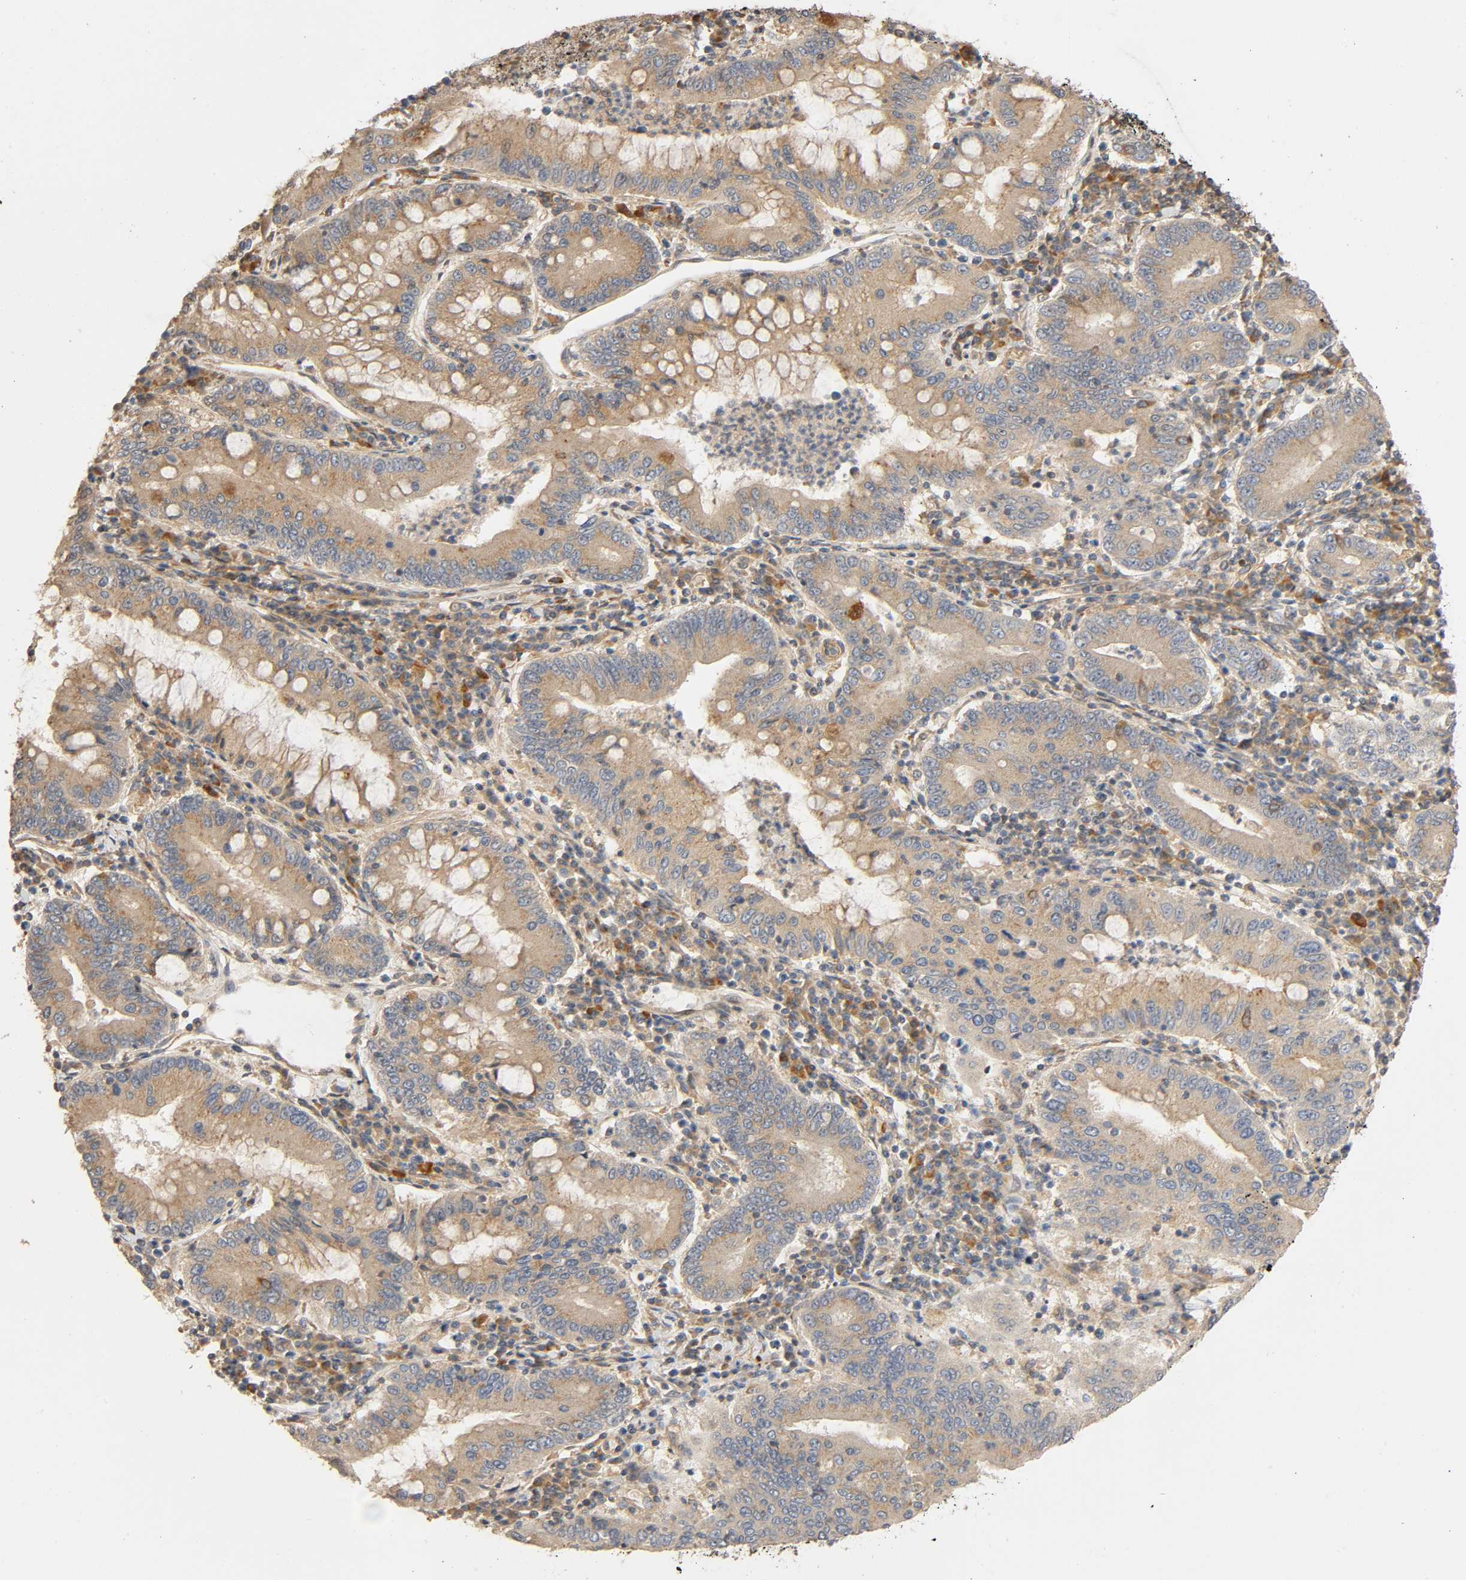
{"staining": {"intensity": "weak", "quantity": ">75%", "location": "cytoplasmic/membranous"}, "tissue": "stomach cancer", "cell_type": "Tumor cells", "image_type": "cancer", "snomed": [{"axis": "morphology", "description": "Normal tissue, NOS"}, {"axis": "morphology", "description": "Adenocarcinoma, NOS"}, {"axis": "topography", "description": "Esophagus"}, {"axis": "topography", "description": "Stomach, upper"}, {"axis": "topography", "description": "Peripheral nerve tissue"}], "caption": "Tumor cells reveal low levels of weak cytoplasmic/membranous expression in approximately >75% of cells in adenocarcinoma (stomach).", "gene": "SGSM1", "patient": {"sex": "male", "age": 62}}